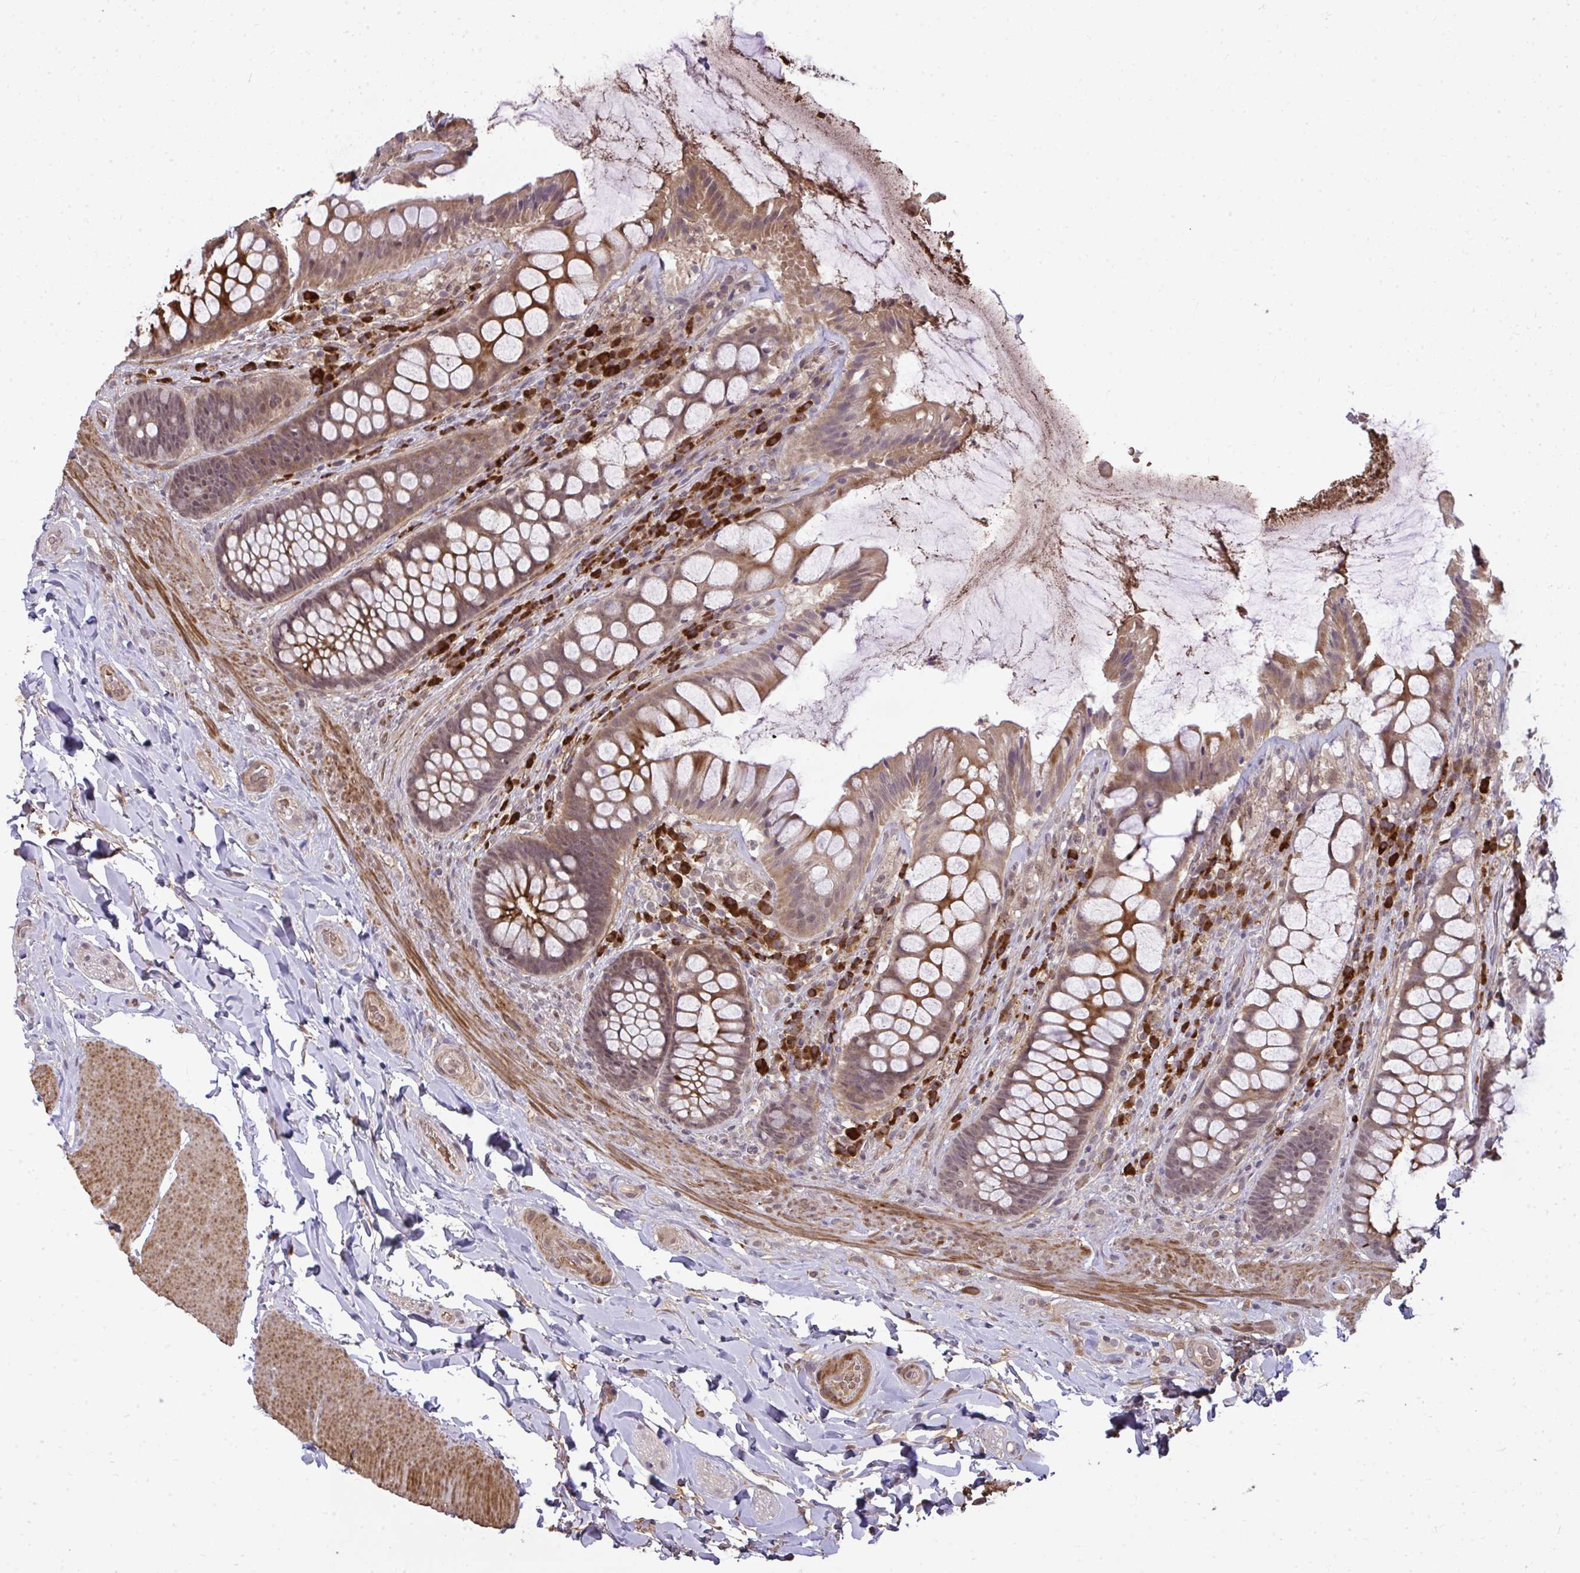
{"staining": {"intensity": "moderate", "quantity": ">75%", "location": "cytoplasmic/membranous,nuclear"}, "tissue": "rectum", "cell_type": "Glandular cells", "image_type": "normal", "snomed": [{"axis": "morphology", "description": "Normal tissue, NOS"}, {"axis": "topography", "description": "Rectum"}], "caption": "Immunohistochemical staining of normal rectum shows moderate cytoplasmic/membranous,nuclear protein expression in approximately >75% of glandular cells. The protein is shown in brown color, while the nuclei are stained blue.", "gene": "ZSCAN9", "patient": {"sex": "female", "age": 58}}